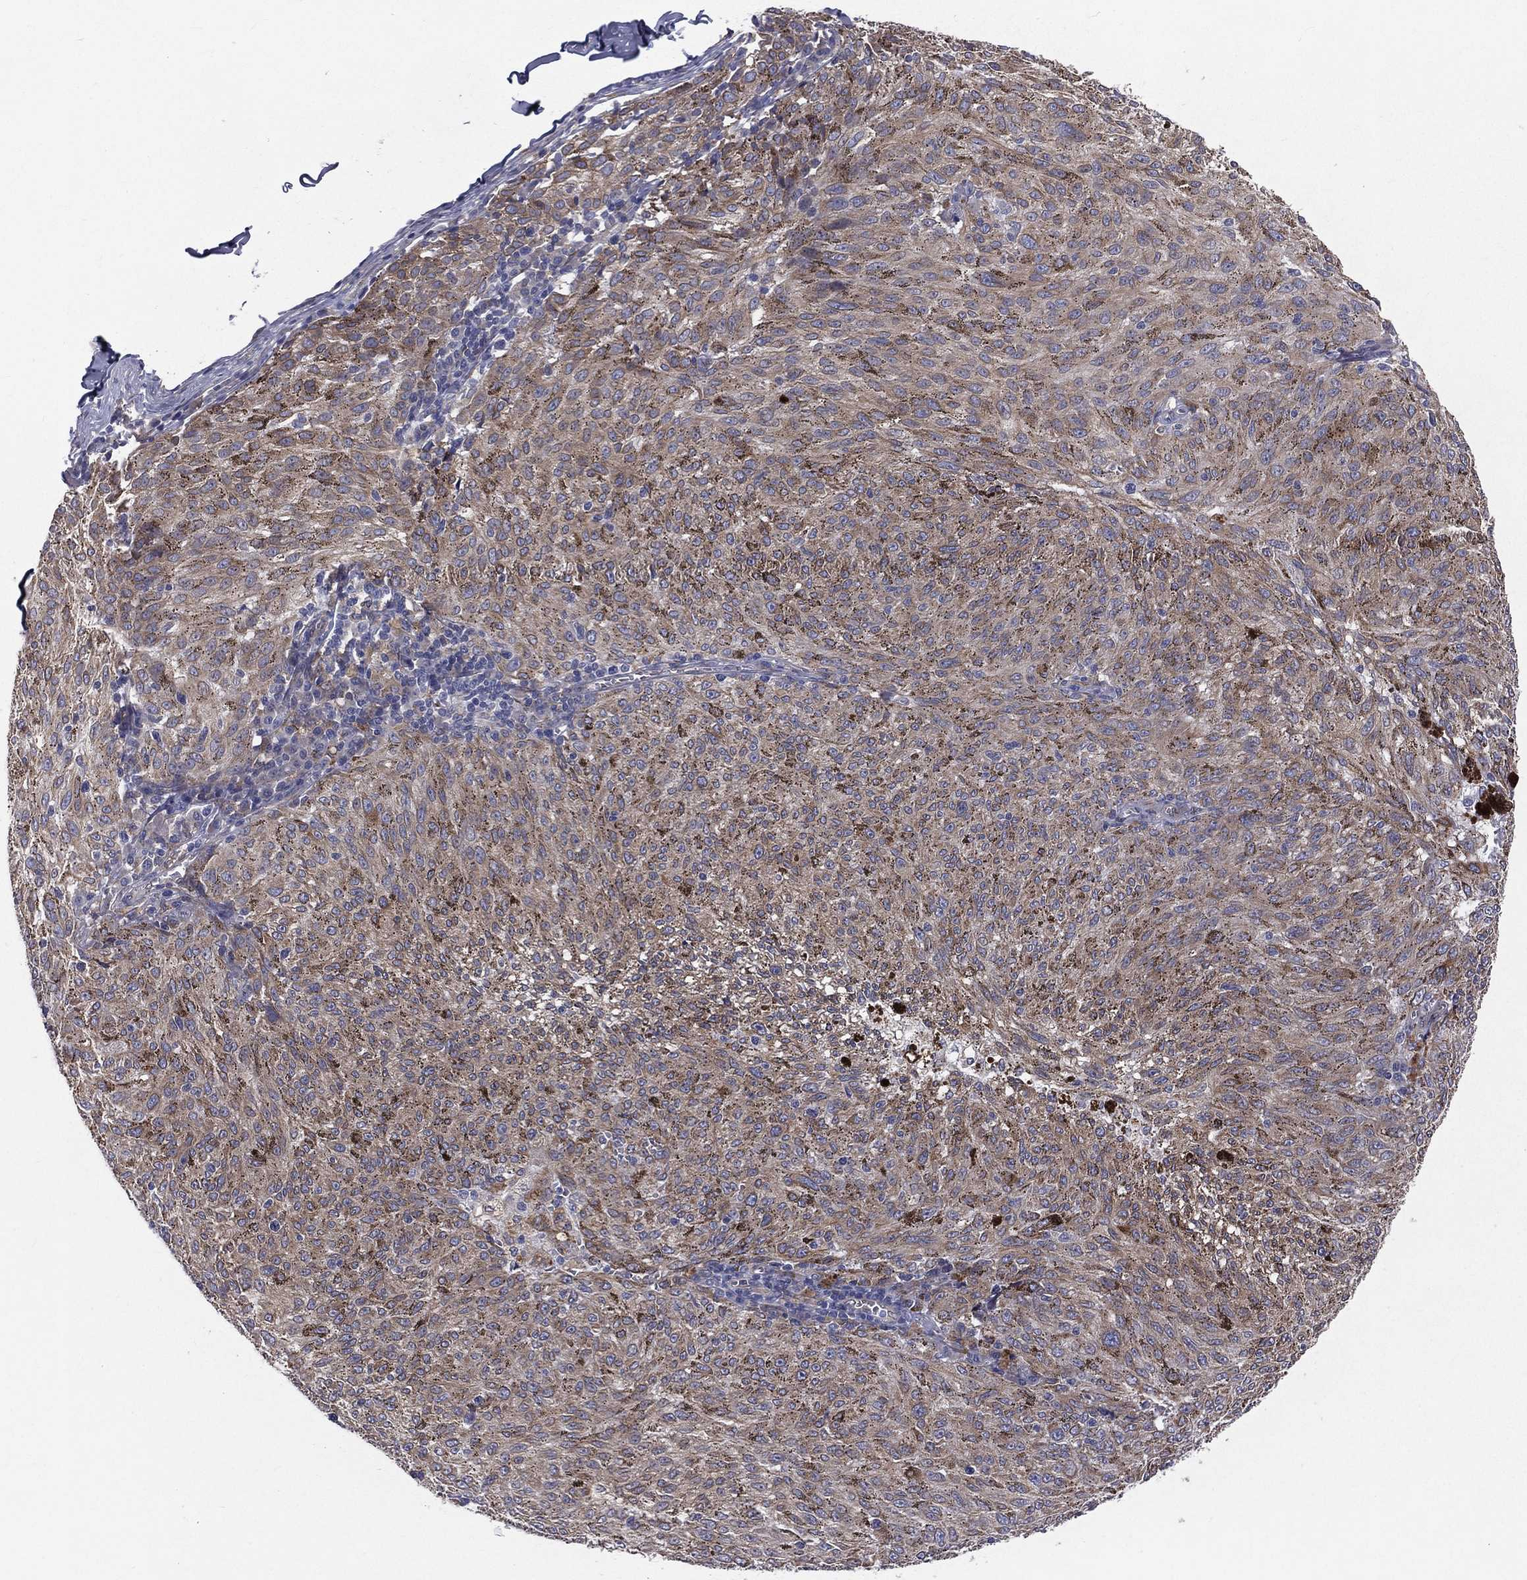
{"staining": {"intensity": "moderate", "quantity": "<25%", "location": "cytoplasmic/membranous"}, "tissue": "melanoma", "cell_type": "Tumor cells", "image_type": "cancer", "snomed": [{"axis": "morphology", "description": "Malignant melanoma, NOS"}, {"axis": "topography", "description": "Skin"}], "caption": "Tumor cells exhibit low levels of moderate cytoplasmic/membranous staining in about <25% of cells in malignant melanoma.", "gene": "PGRMC1", "patient": {"sex": "female", "age": 72}}